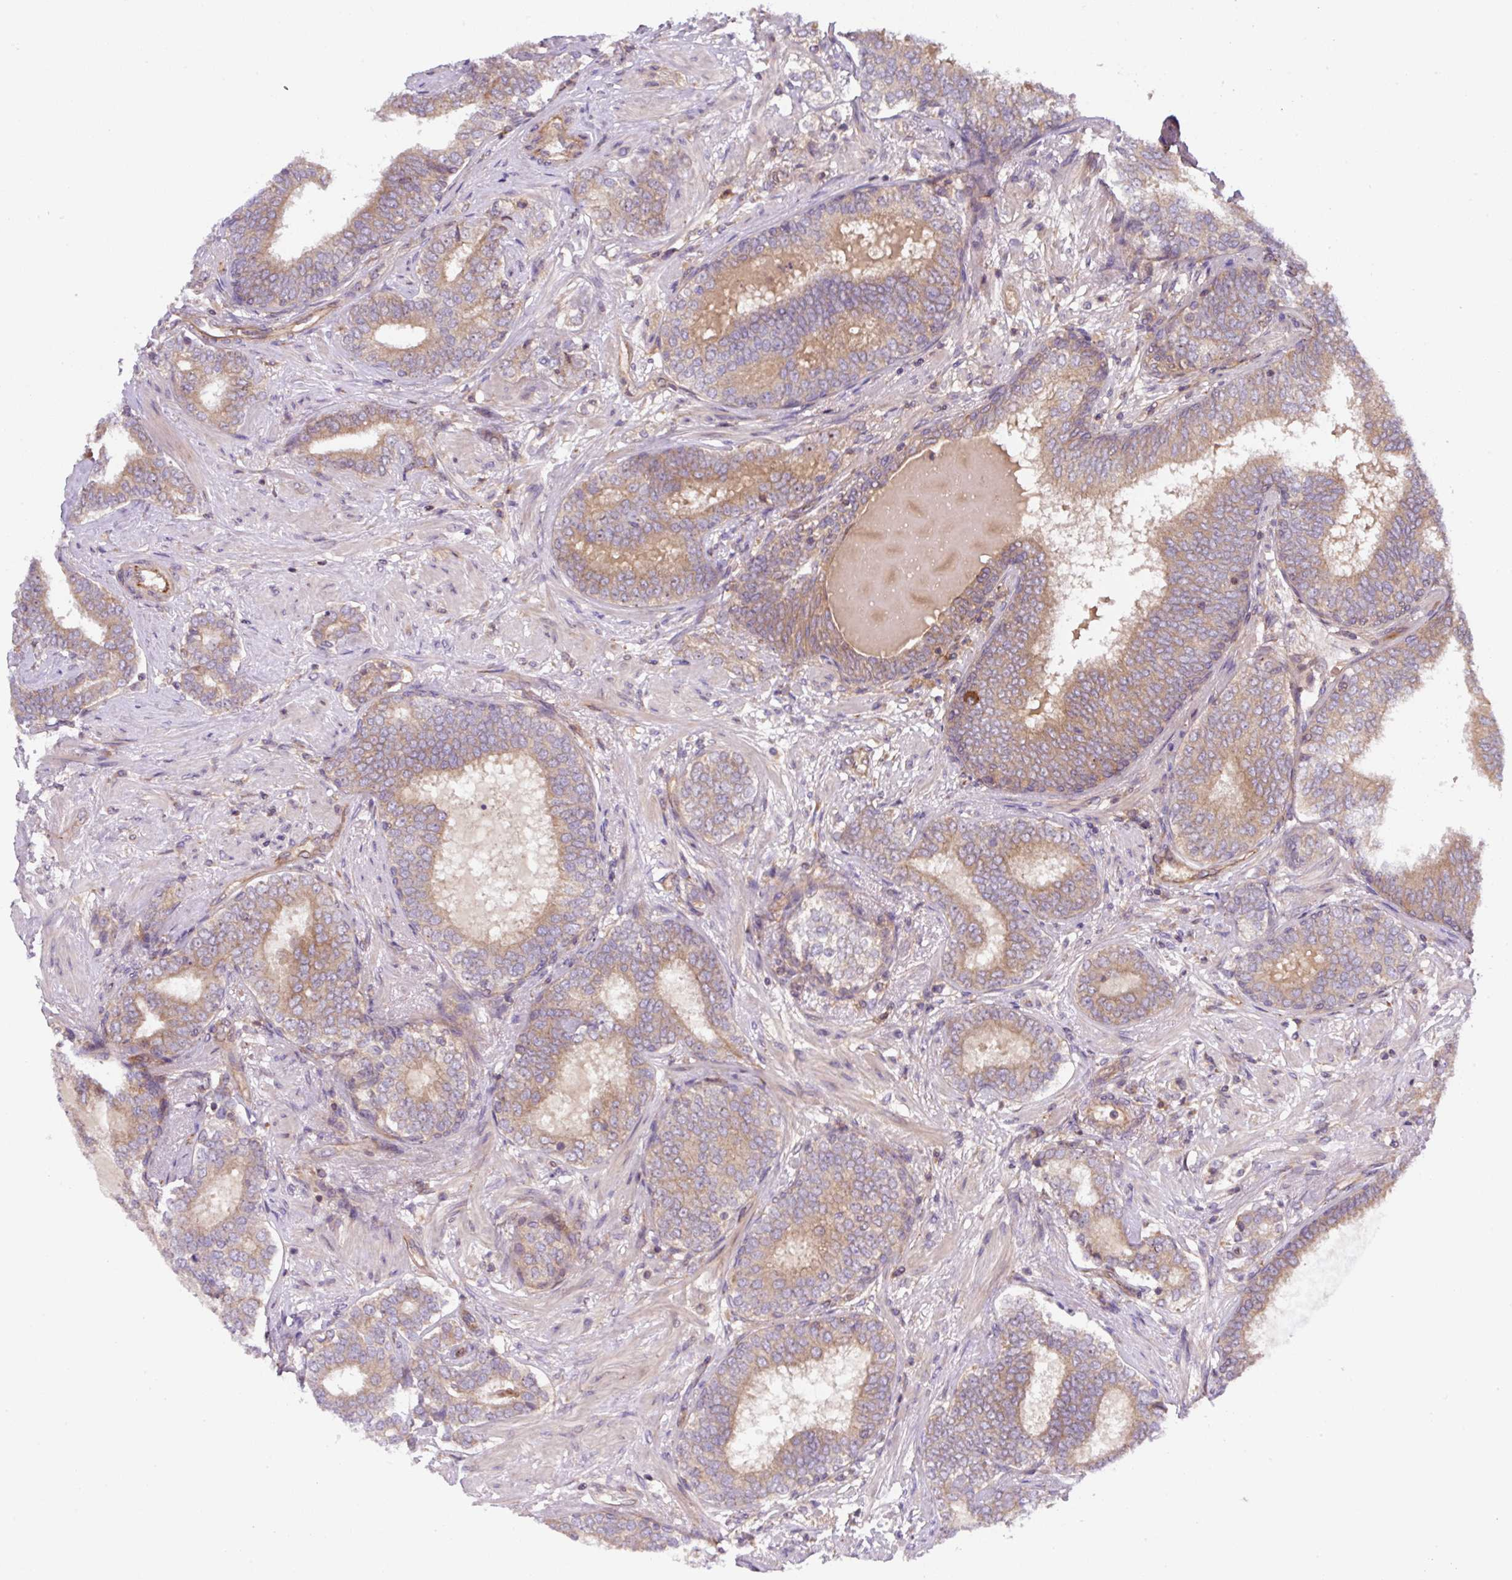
{"staining": {"intensity": "weak", "quantity": ">75%", "location": "cytoplasmic/membranous"}, "tissue": "prostate cancer", "cell_type": "Tumor cells", "image_type": "cancer", "snomed": [{"axis": "morphology", "description": "Adenocarcinoma, High grade"}, {"axis": "topography", "description": "Prostate"}], "caption": "Protein analysis of prostate cancer (adenocarcinoma (high-grade)) tissue shows weak cytoplasmic/membranous expression in approximately >75% of tumor cells.", "gene": "APOBEC3D", "patient": {"sex": "male", "age": 72}}